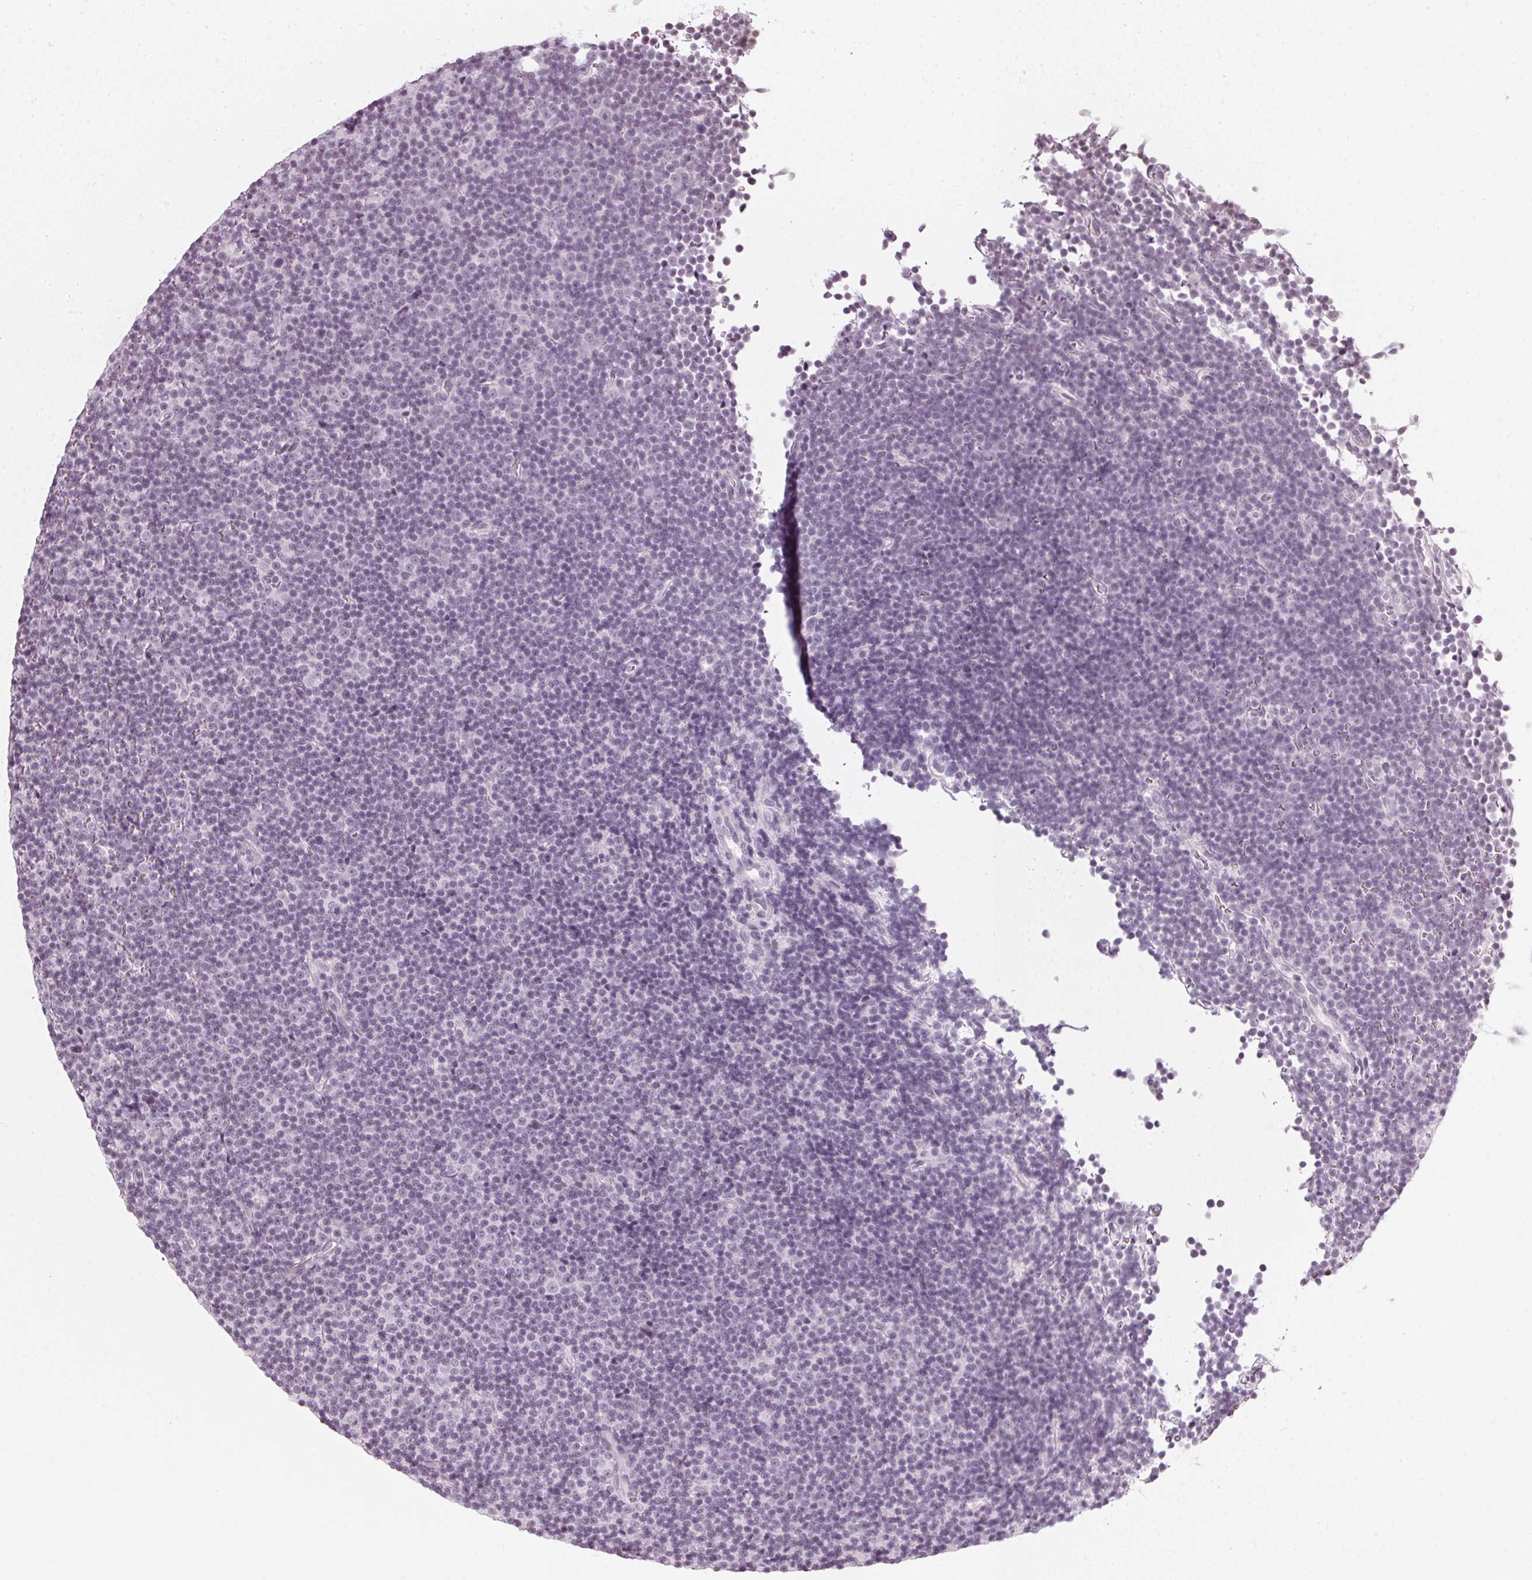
{"staining": {"intensity": "negative", "quantity": "none", "location": "none"}, "tissue": "lymphoma", "cell_type": "Tumor cells", "image_type": "cancer", "snomed": [{"axis": "morphology", "description": "Malignant lymphoma, non-Hodgkin's type, Low grade"}, {"axis": "topography", "description": "Lymph node"}], "caption": "IHC micrograph of neoplastic tissue: malignant lymphoma, non-Hodgkin's type (low-grade) stained with DAB demonstrates no significant protein expression in tumor cells.", "gene": "DNAJC6", "patient": {"sex": "female", "age": 67}}